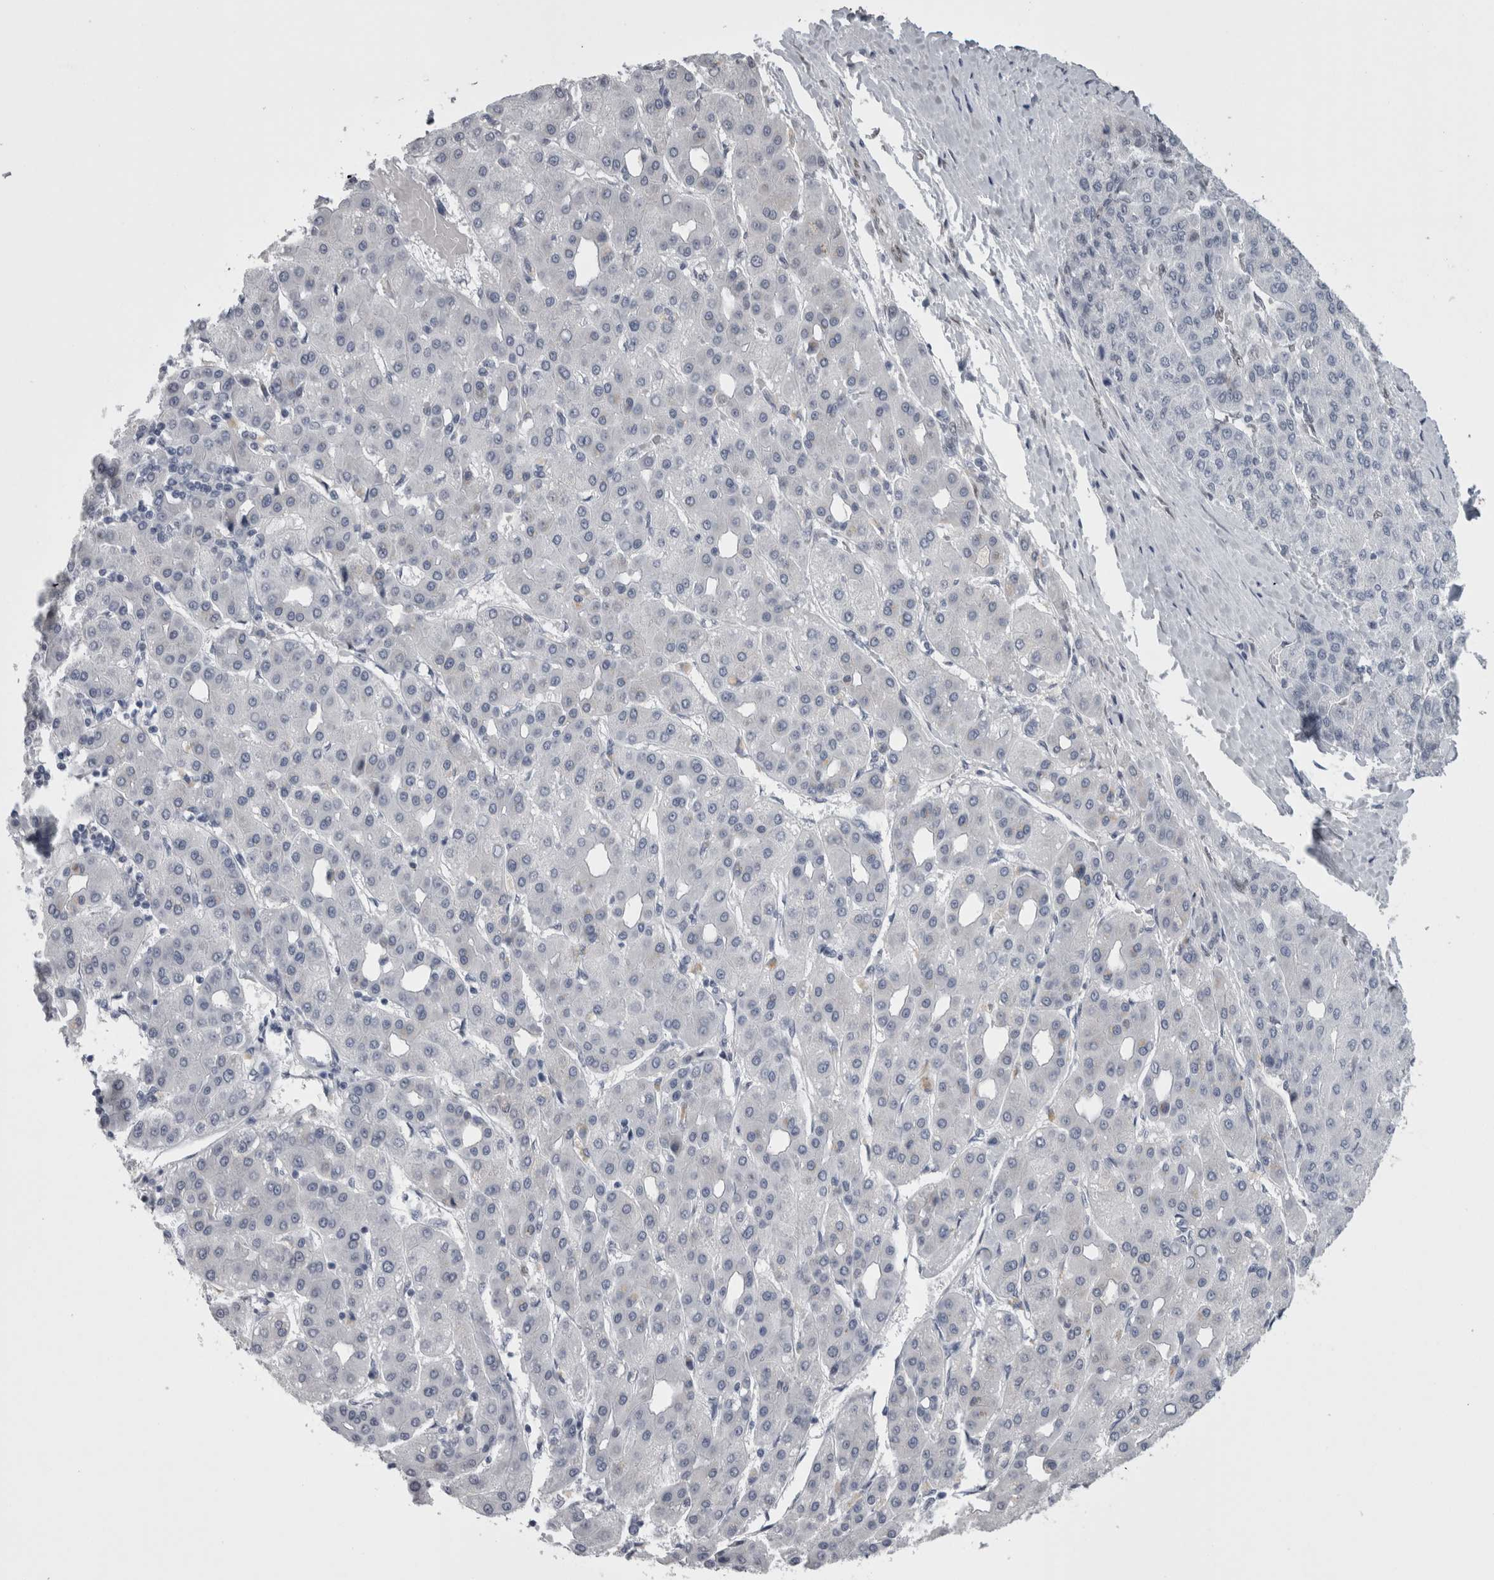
{"staining": {"intensity": "negative", "quantity": "none", "location": "none"}, "tissue": "liver cancer", "cell_type": "Tumor cells", "image_type": "cancer", "snomed": [{"axis": "morphology", "description": "Carcinoma, Hepatocellular, NOS"}, {"axis": "topography", "description": "Liver"}], "caption": "A high-resolution micrograph shows immunohistochemistry staining of liver cancer (hepatocellular carcinoma), which displays no significant positivity in tumor cells.", "gene": "C1orf54", "patient": {"sex": "male", "age": 65}}